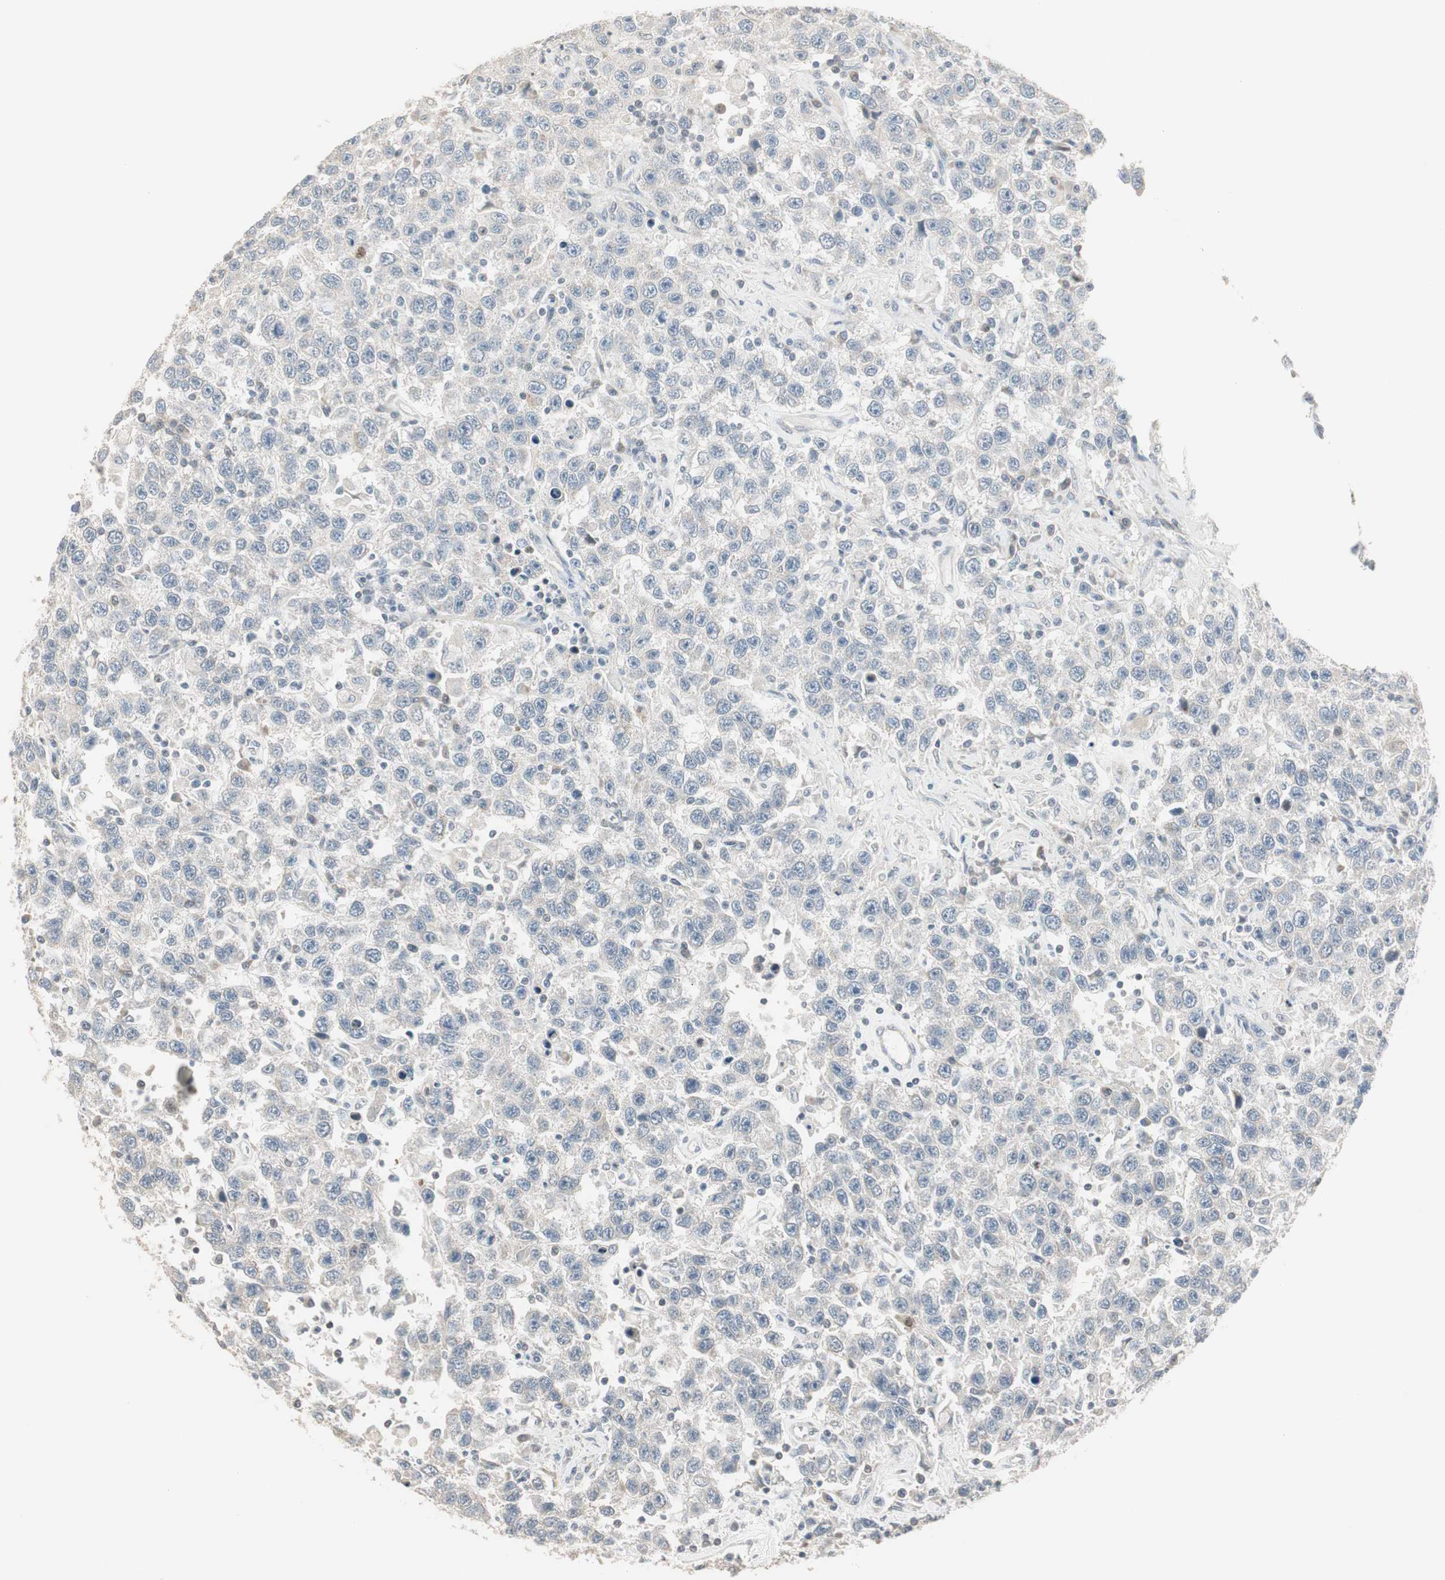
{"staining": {"intensity": "negative", "quantity": "none", "location": "none"}, "tissue": "testis cancer", "cell_type": "Tumor cells", "image_type": "cancer", "snomed": [{"axis": "morphology", "description": "Seminoma, NOS"}, {"axis": "topography", "description": "Testis"}], "caption": "Seminoma (testis) was stained to show a protein in brown. There is no significant staining in tumor cells.", "gene": "PDZK1", "patient": {"sex": "male", "age": 41}}